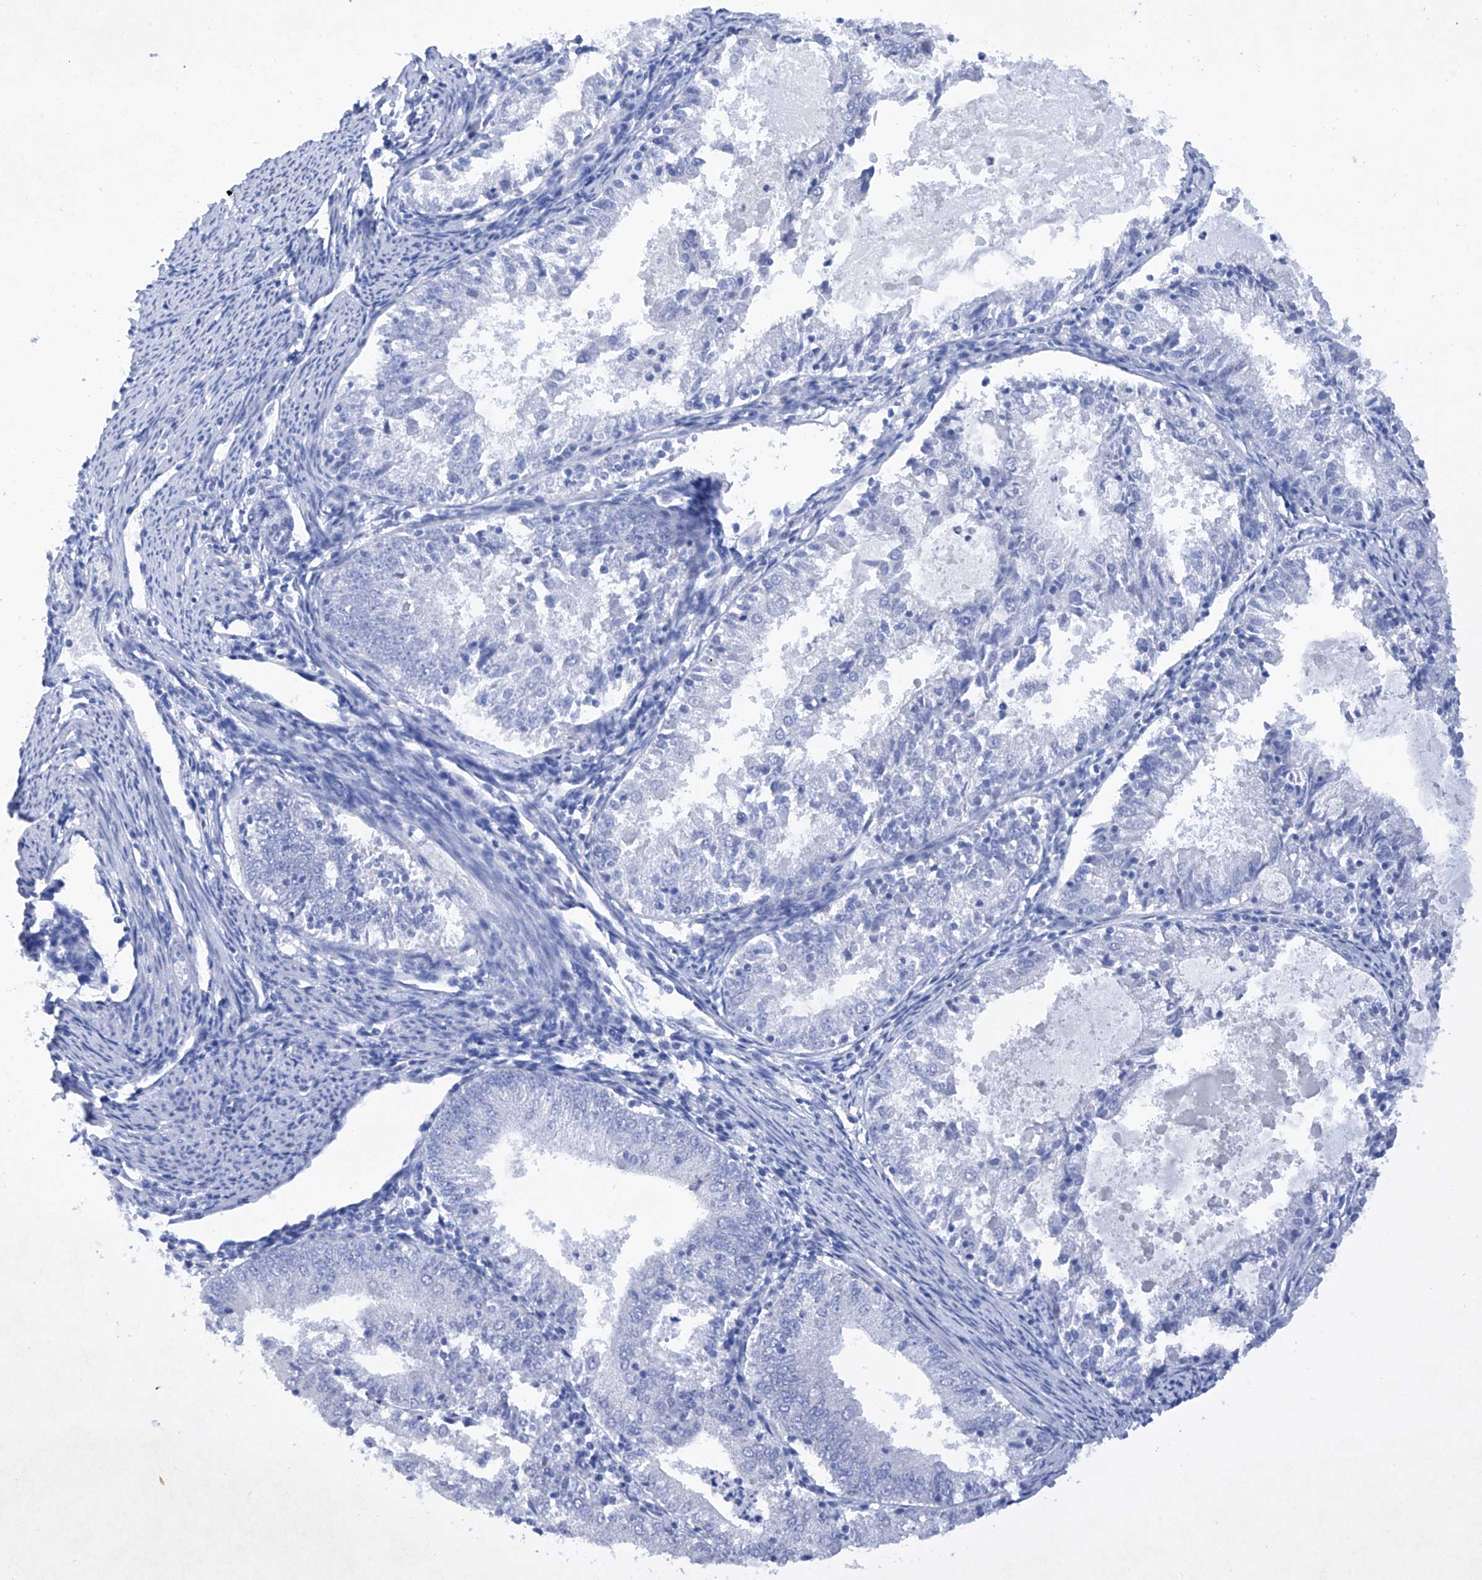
{"staining": {"intensity": "negative", "quantity": "none", "location": "none"}, "tissue": "endometrial cancer", "cell_type": "Tumor cells", "image_type": "cancer", "snomed": [{"axis": "morphology", "description": "Adenocarcinoma, NOS"}, {"axis": "topography", "description": "Endometrium"}], "caption": "Immunohistochemical staining of human endometrial adenocarcinoma reveals no significant staining in tumor cells. (Stains: DAB immunohistochemistry with hematoxylin counter stain, Microscopy: brightfield microscopy at high magnification).", "gene": "BARX2", "patient": {"sex": "female", "age": 57}}